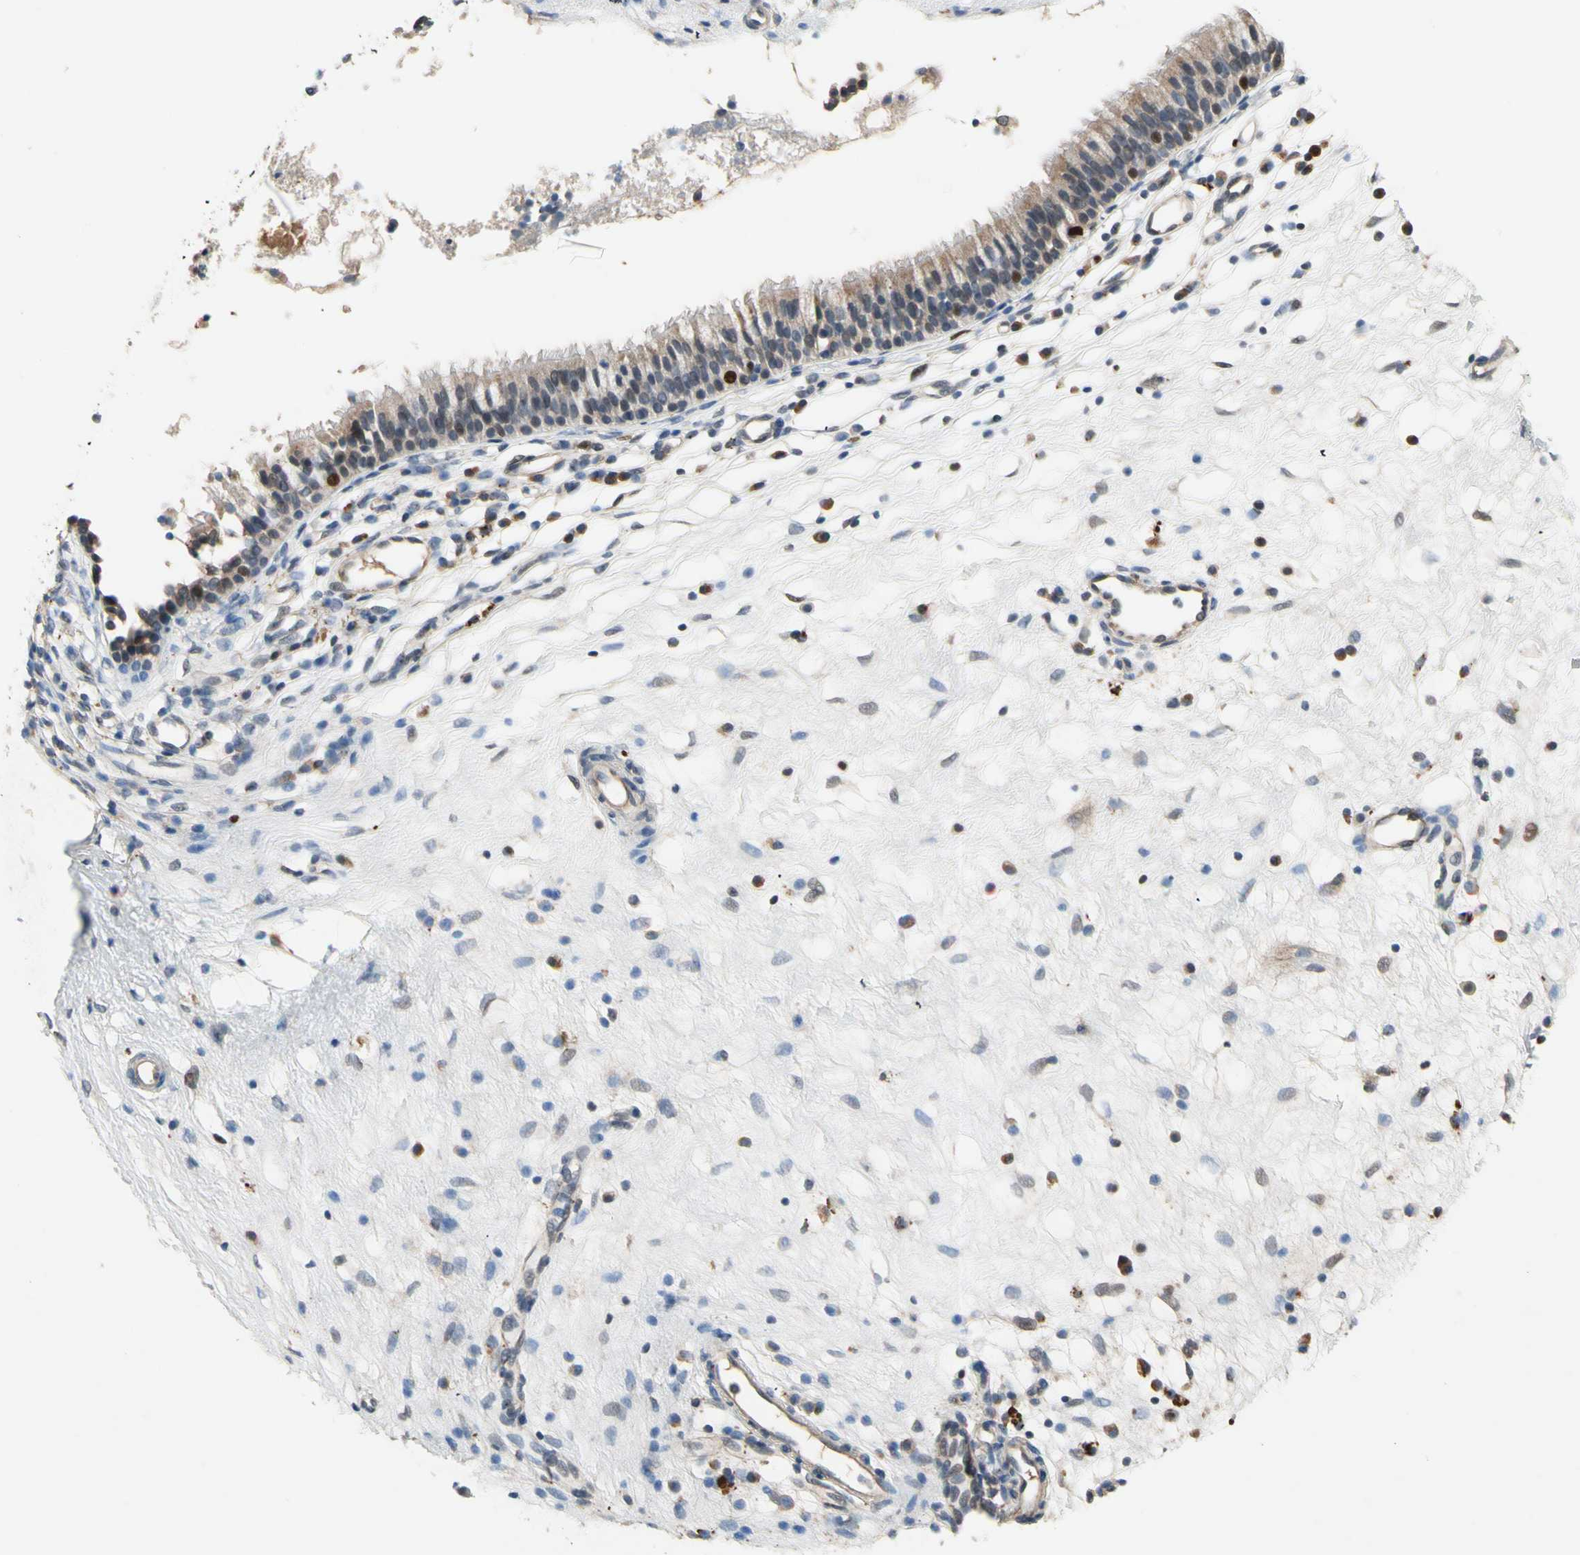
{"staining": {"intensity": "moderate", "quantity": "<25%", "location": "cytoplasmic/membranous,nuclear"}, "tissue": "nasopharynx", "cell_type": "Respiratory epithelial cells", "image_type": "normal", "snomed": [{"axis": "morphology", "description": "Normal tissue, NOS"}, {"axis": "topography", "description": "Nasopharynx"}], "caption": "Protein staining of unremarkable nasopharynx reveals moderate cytoplasmic/membranous,nuclear positivity in approximately <25% of respiratory epithelial cells.", "gene": "ZKSCAN3", "patient": {"sex": "male", "age": 21}}